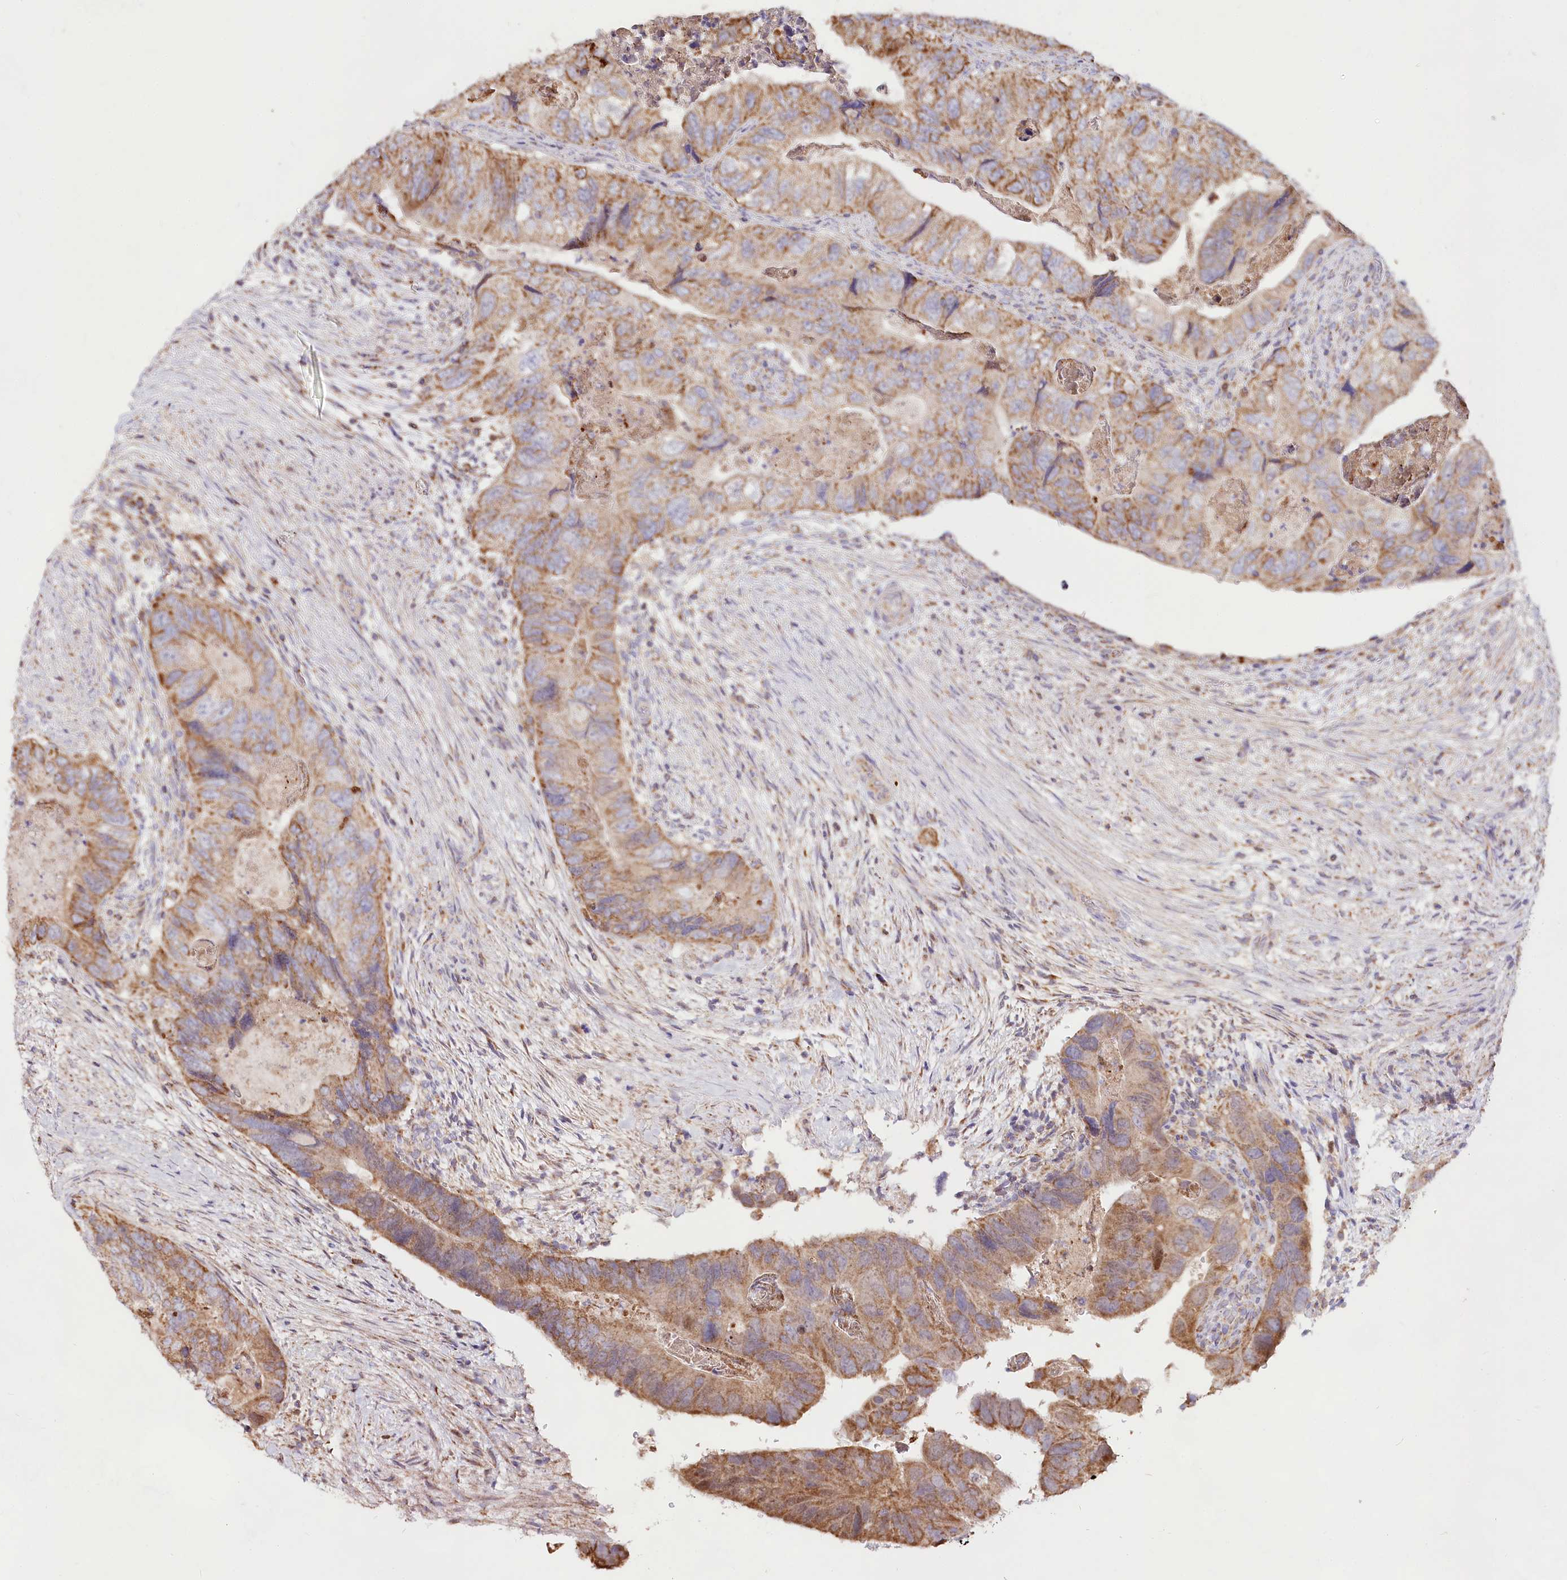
{"staining": {"intensity": "moderate", "quantity": ">75%", "location": "cytoplasmic/membranous"}, "tissue": "colorectal cancer", "cell_type": "Tumor cells", "image_type": "cancer", "snomed": [{"axis": "morphology", "description": "Adenocarcinoma, NOS"}, {"axis": "topography", "description": "Rectum"}], "caption": "Immunohistochemistry (IHC) histopathology image of neoplastic tissue: colorectal cancer (adenocarcinoma) stained using IHC exhibits medium levels of moderate protein expression localized specifically in the cytoplasmic/membranous of tumor cells, appearing as a cytoplasmic/membranous brown color.", "gene": "TASOR2", "patient": {"sex": "male", "age": 63}}